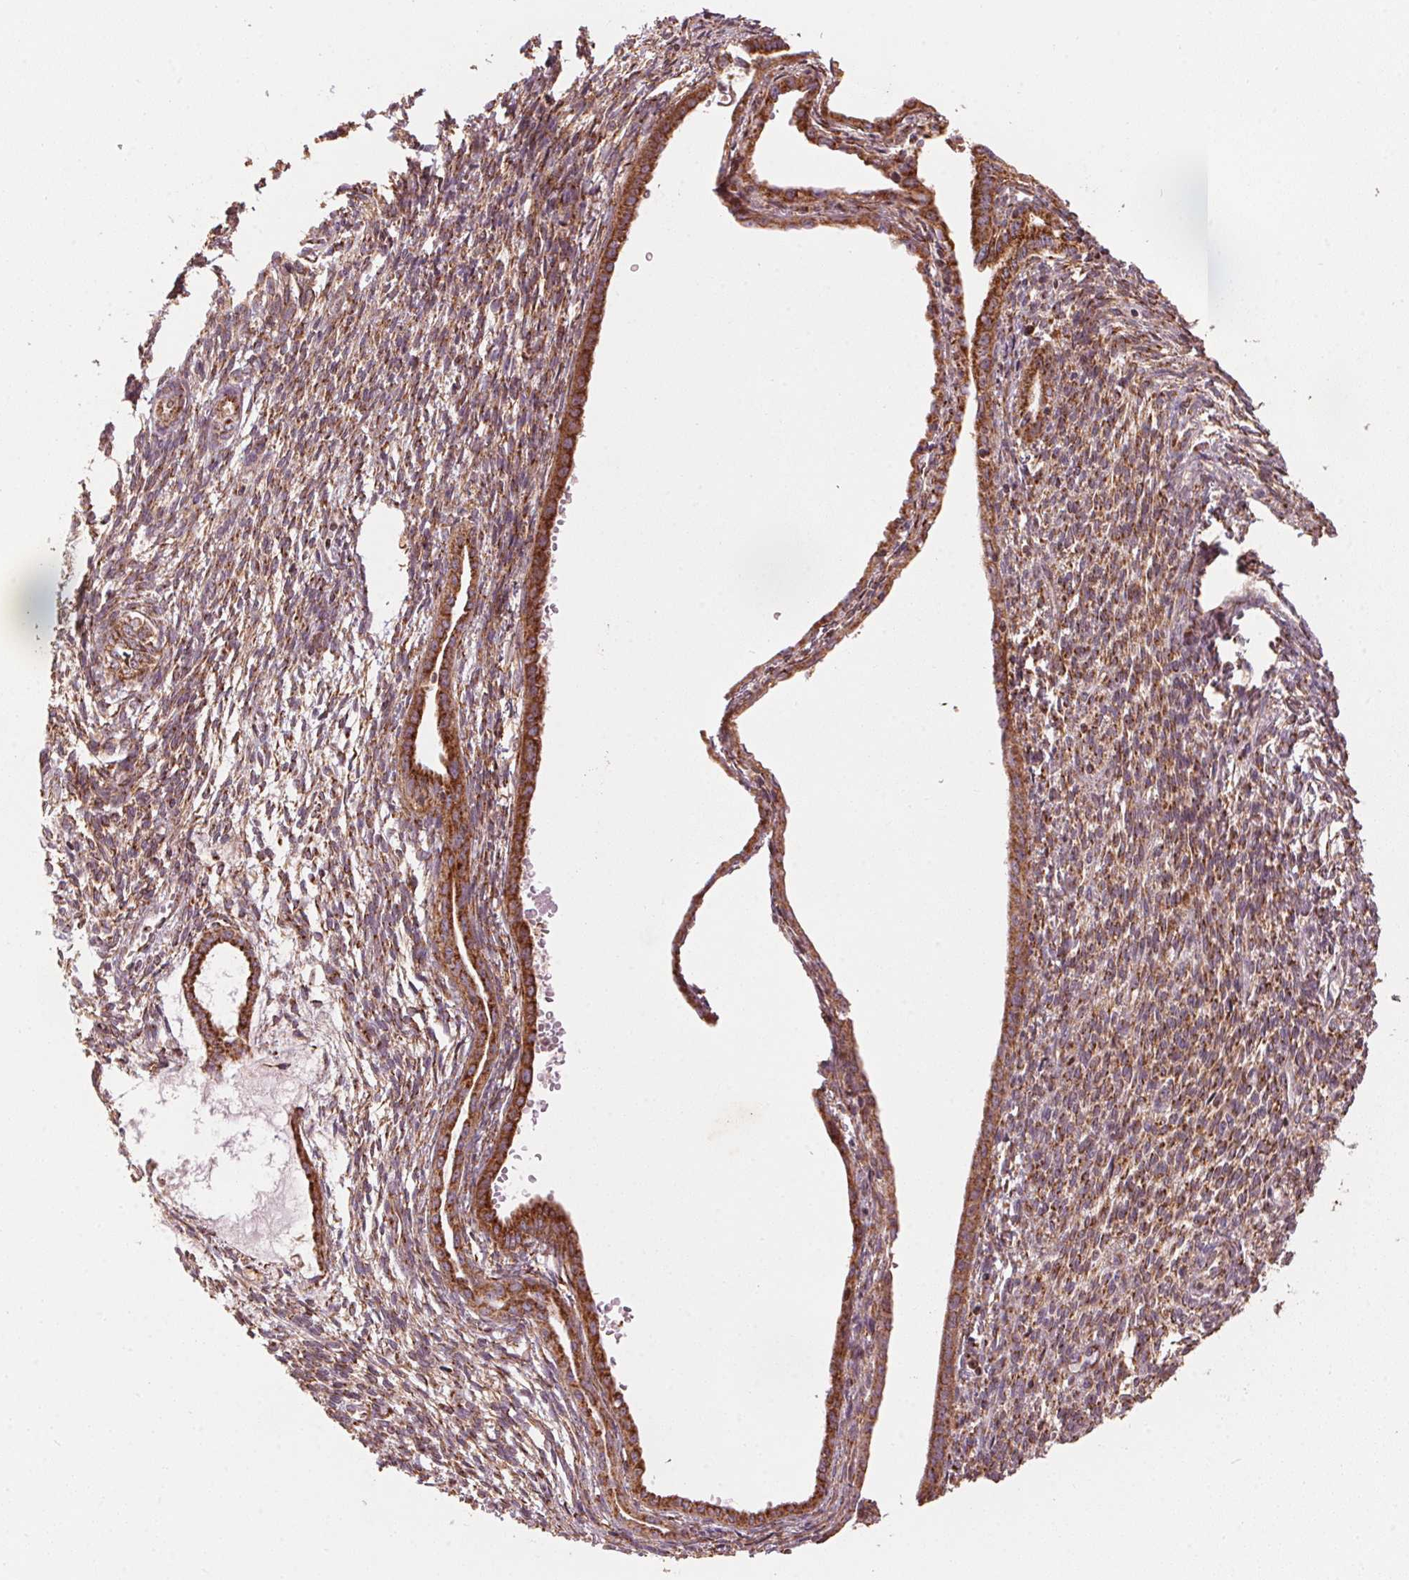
{"staining": {"intensity": "strong", "quantity": ">75%", "location": "cytoplasmic/membranous"}, "tissue": "endometrial cancer", "cell_type": "Tumor cells", "image_type": "cancer", "snomed": [{"axis": "morphology", "description": "Adenocarcinoma, NOS"}, {"axis": "topography", "description": "Endometrium"}], "caption": "This is a photomicrograph of immunohistochemistry (IHC) staining of endometrial cancer, which shows strong expression in the cytoplasmic/membranous of tumor cells.", "gene": "TOMM70", "patient": {"sex": "female", "age": 86}}